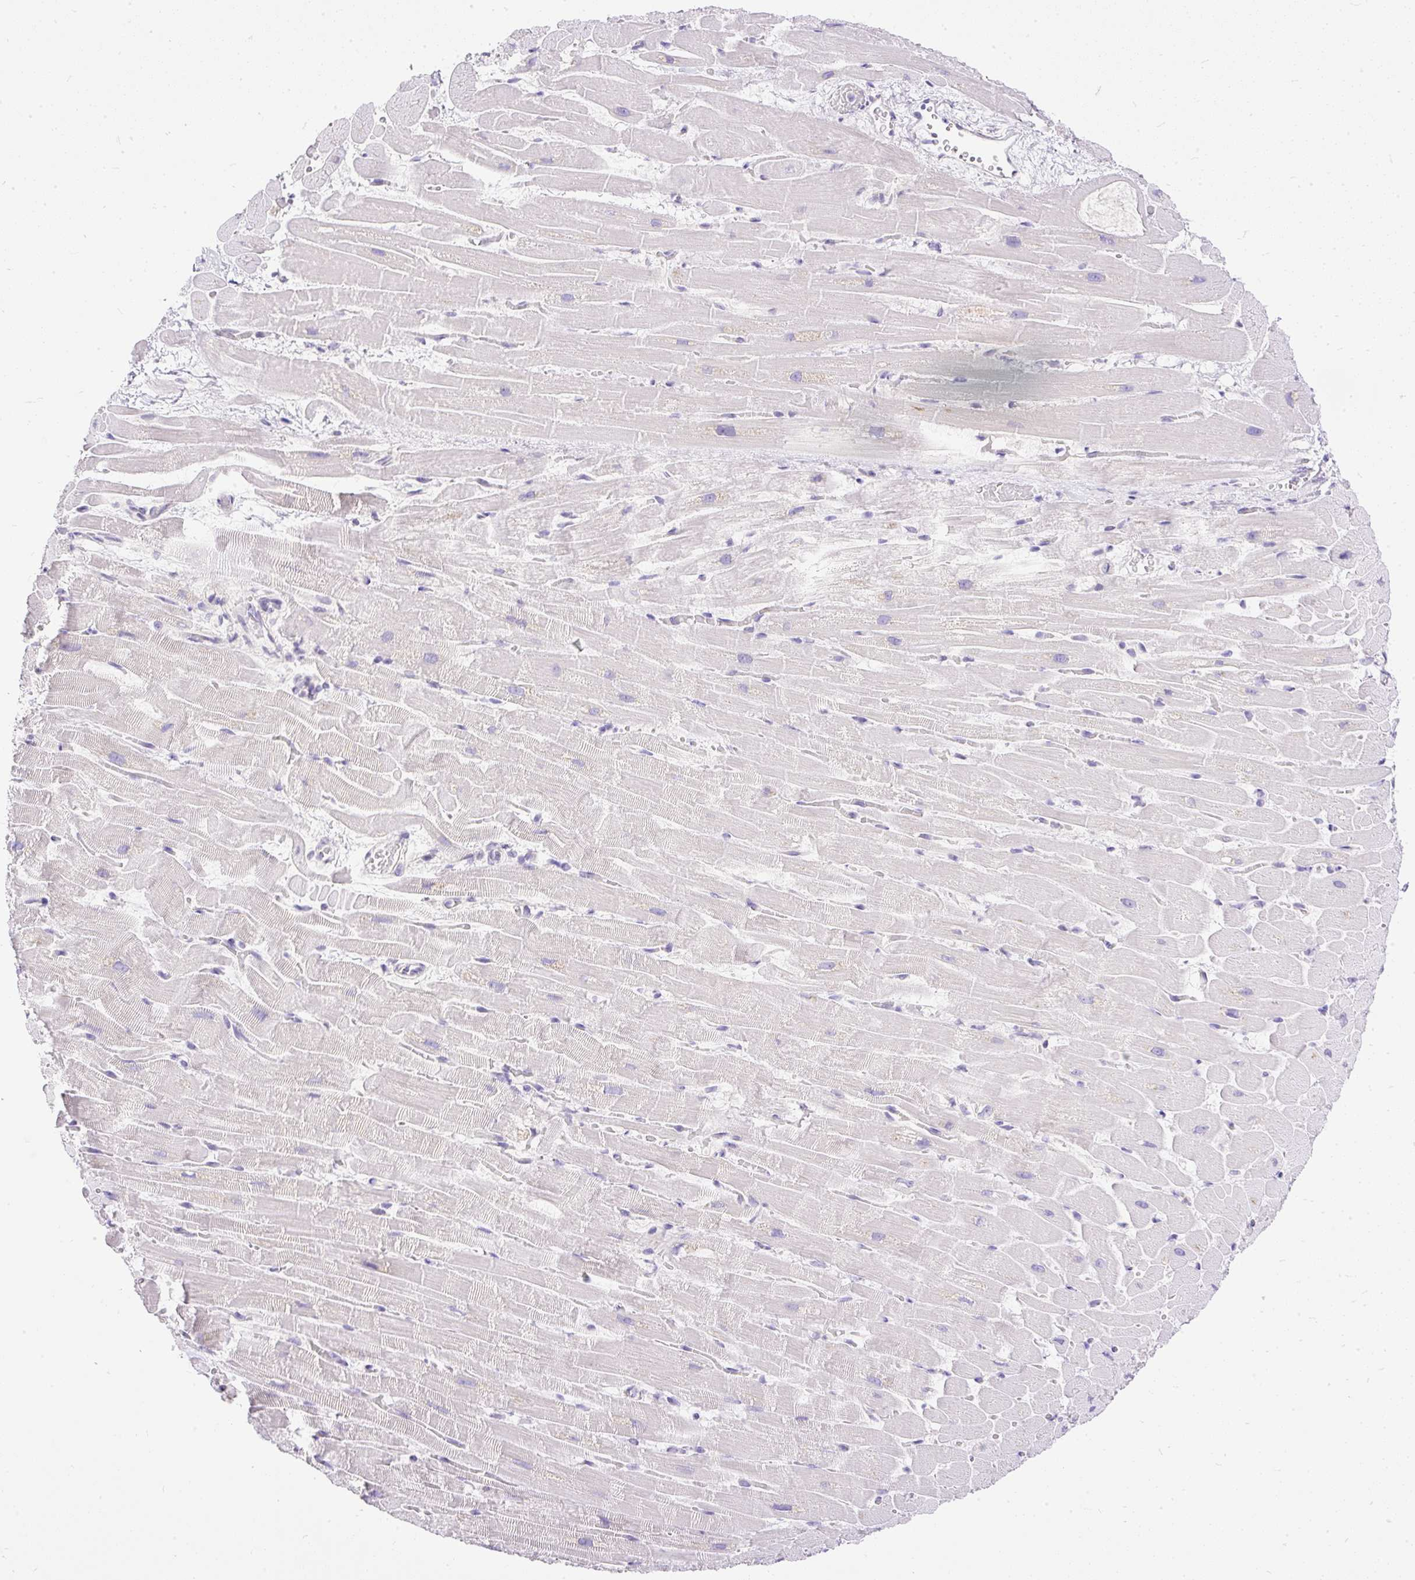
{"staining": {"intensity": "negative", "quantity": "none", "location": "none"}, "tissue": "heart muscle", "cell_type": "Cardiomyocytes", "image_type": "normal", "snomed": [{"axis": "morphology", "description": "Normal tissue, NOS"}, {"axis": "topography", "description": "Heart"}], "caption": "Cardiomyocytes are negative for brown protein staining in benign heart muscle. (DAB IHC visualized using brightfield microscopy, high magnification).", "gene": "AMFR", "patient": {"sex": "male", "age": 37}}